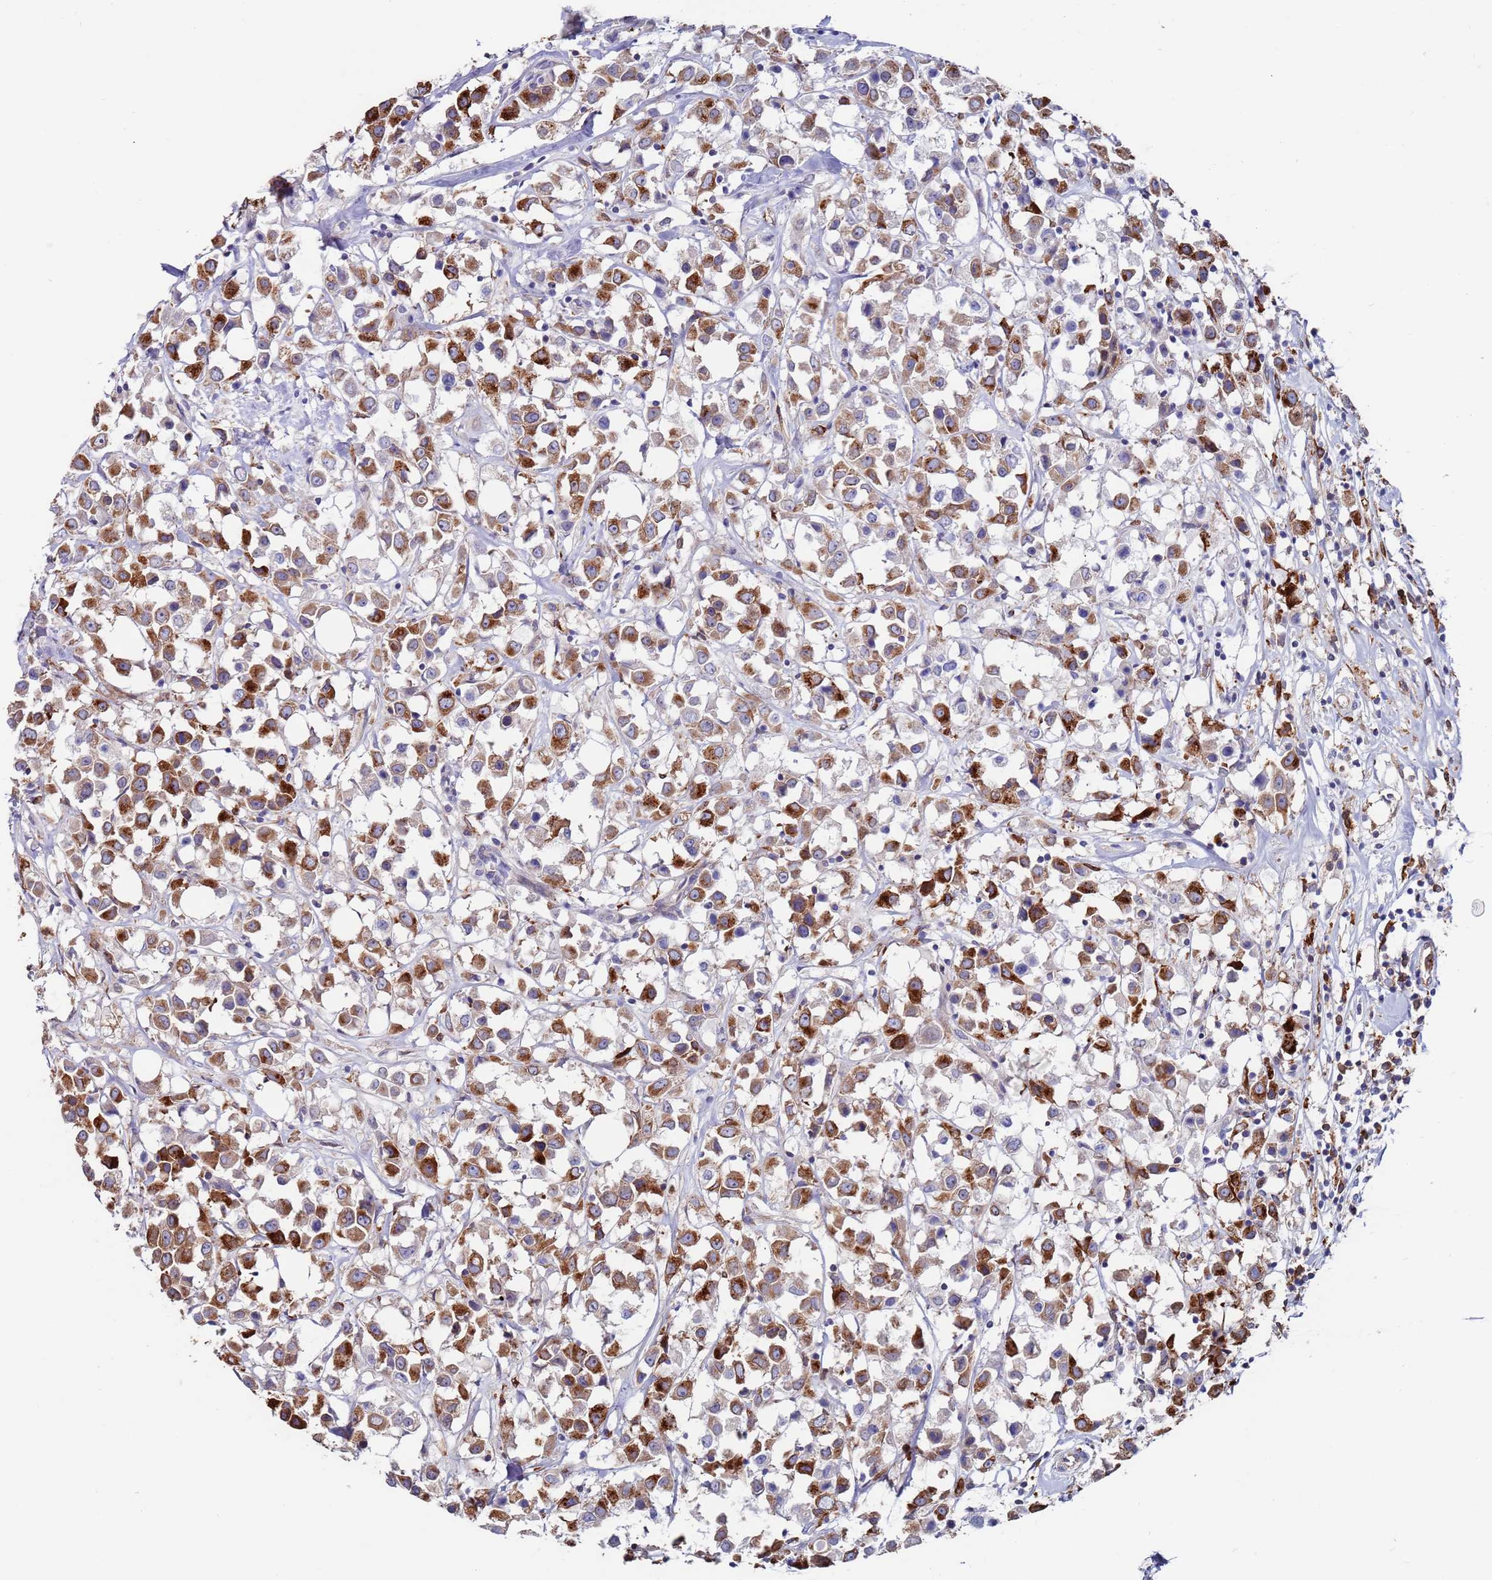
{"staining": {"intensity": "strong", "quantity": "25%-75%", "location": "cytoplasmic/membranous"}, "tissue": "breast cancer", "cell_type": "Tumor cells", "image_type": "cancer", "snomed": [{"axis": "morphology", "description": "Duct carcinoma"}, {"axis": "topography", "description": "Breast"}], "caption": "Immunohistochemistry (DAB (3,3'-diaminobenzidine)) staining of infiltrating ductal carcinoma (breast) reveals strong cytoplasmic/membranous protein staining in approximately 25%-75% of tumor cells. The staining was performed using DAB, with brown indicating positive protein expression. Nuclei are stained blue with hematoxylin.", "gene": "GREB1L", "patient": {"sex": "female", "age": 61}}